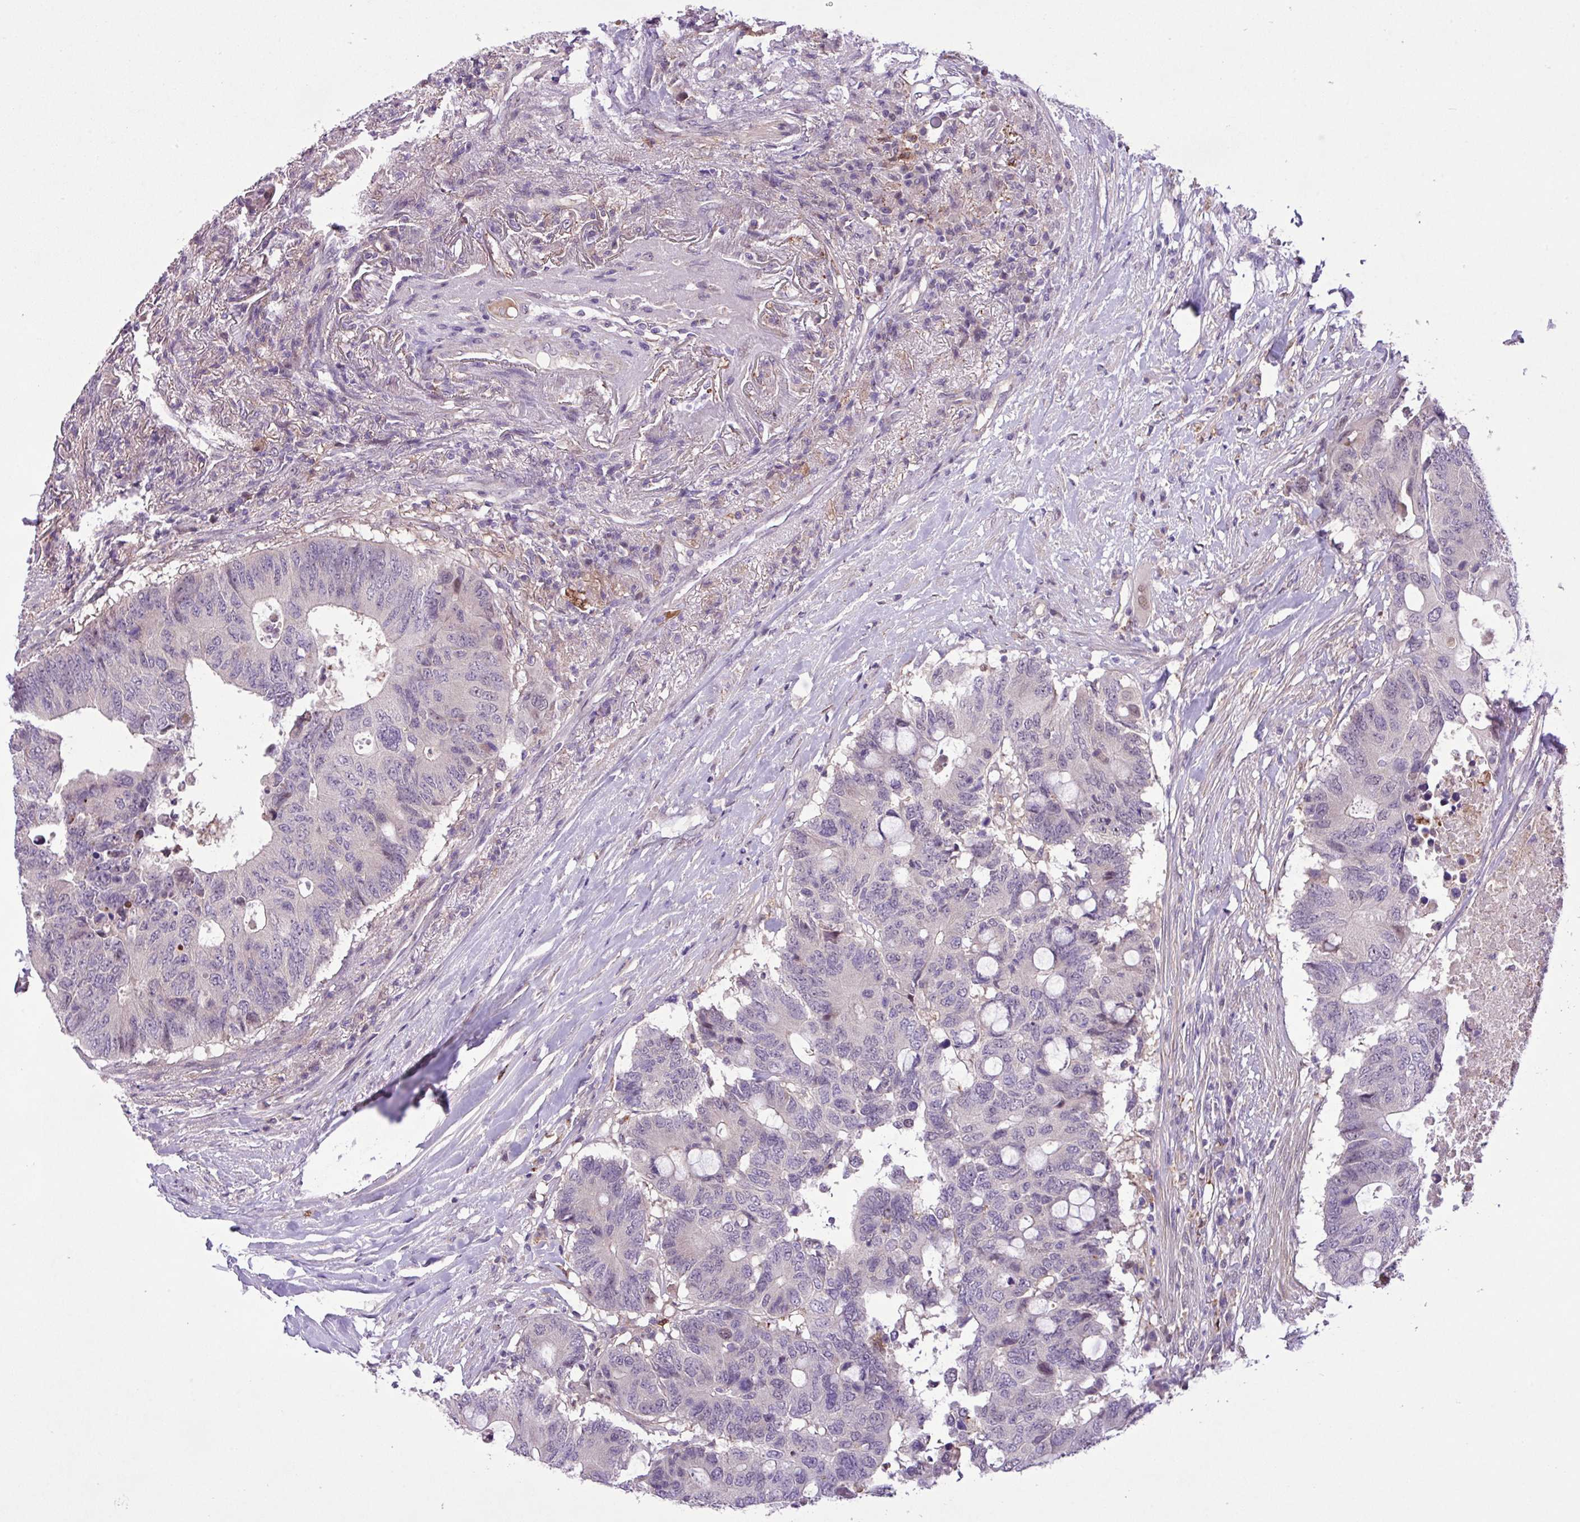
{"staining": {"intensity": "negative", "quantity": "none", "location": "none"}, "tissue": "colorectal cancer", "cell_type": "Tumor cells", "image_type": "cancer", "snomed": [{"axis": "morphology", "description": "Adenocarcinoma, NOS"}, {"axis": "topography", "description": "Colon"}], "caption": "Image shows no significant protein staining in tumor cells of adenocarcinoma (colorectal).", "gene": "RPP25L", "patient": {"sex": "male", "age": 71}}